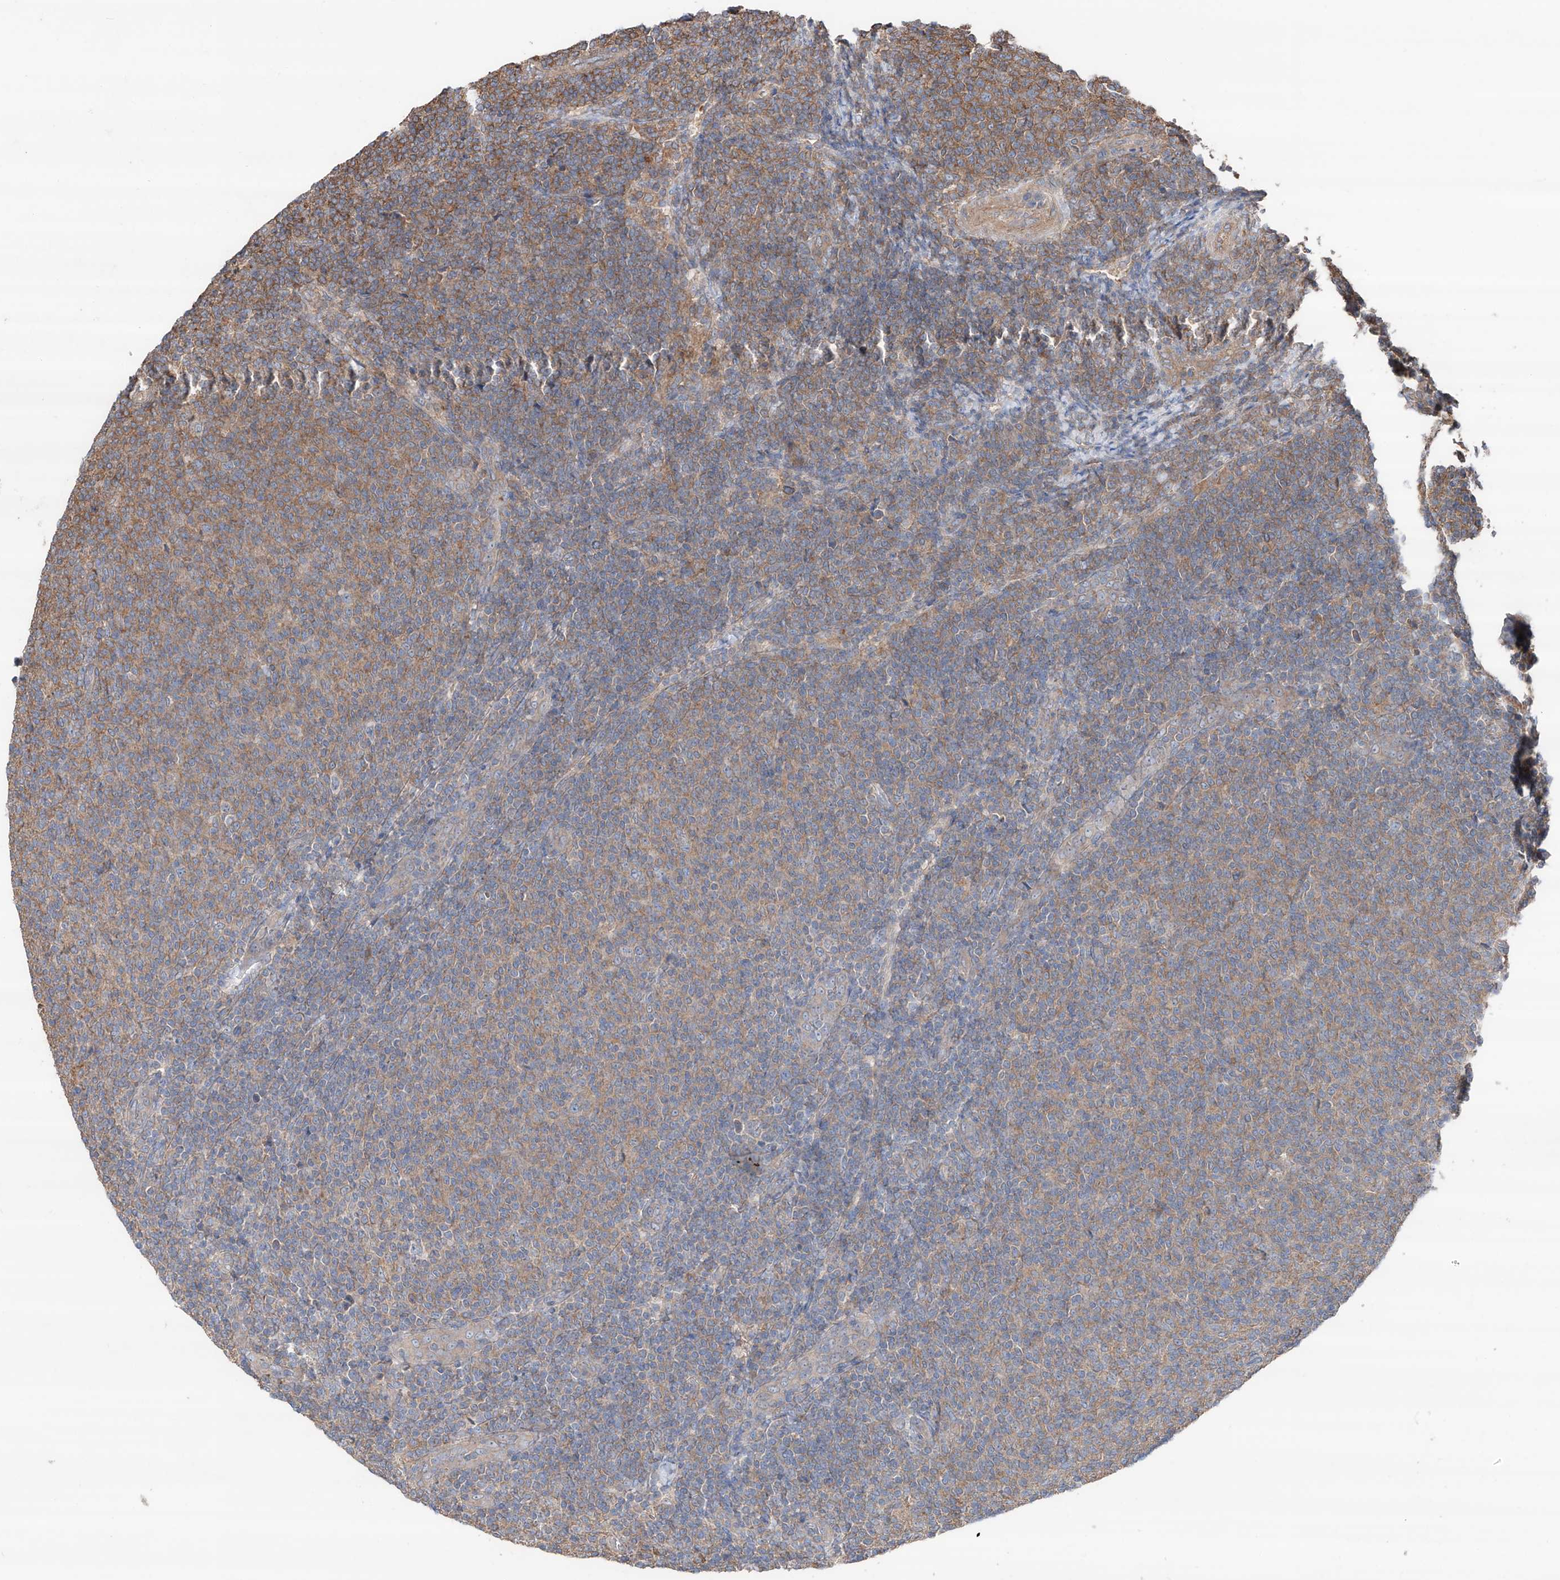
{"staining": {"intensity": "moderate", "quantity": "25%-75%", "location": "cytoplasmic/membranous"}, "tissue": "lymphoma", "cell_type": "Tumor cells", "image_type": "cancer", "snomed": [{"axis": "morphology", "description": "Malignant lymphoma, non-Hodgkin's type, Low grade"}, {"axis": "topography", "description": "Lymph node"}], "caption": "Low-grade malignant lymphoma, non-Hodgkin's type stained with immunohistochemistry reveals moderate cytoplasmic/membranous positivity in approximately 25%-75% of tumor cells.", "gene": "EDN1", "patient": {"sex": "male", "age": 66}}